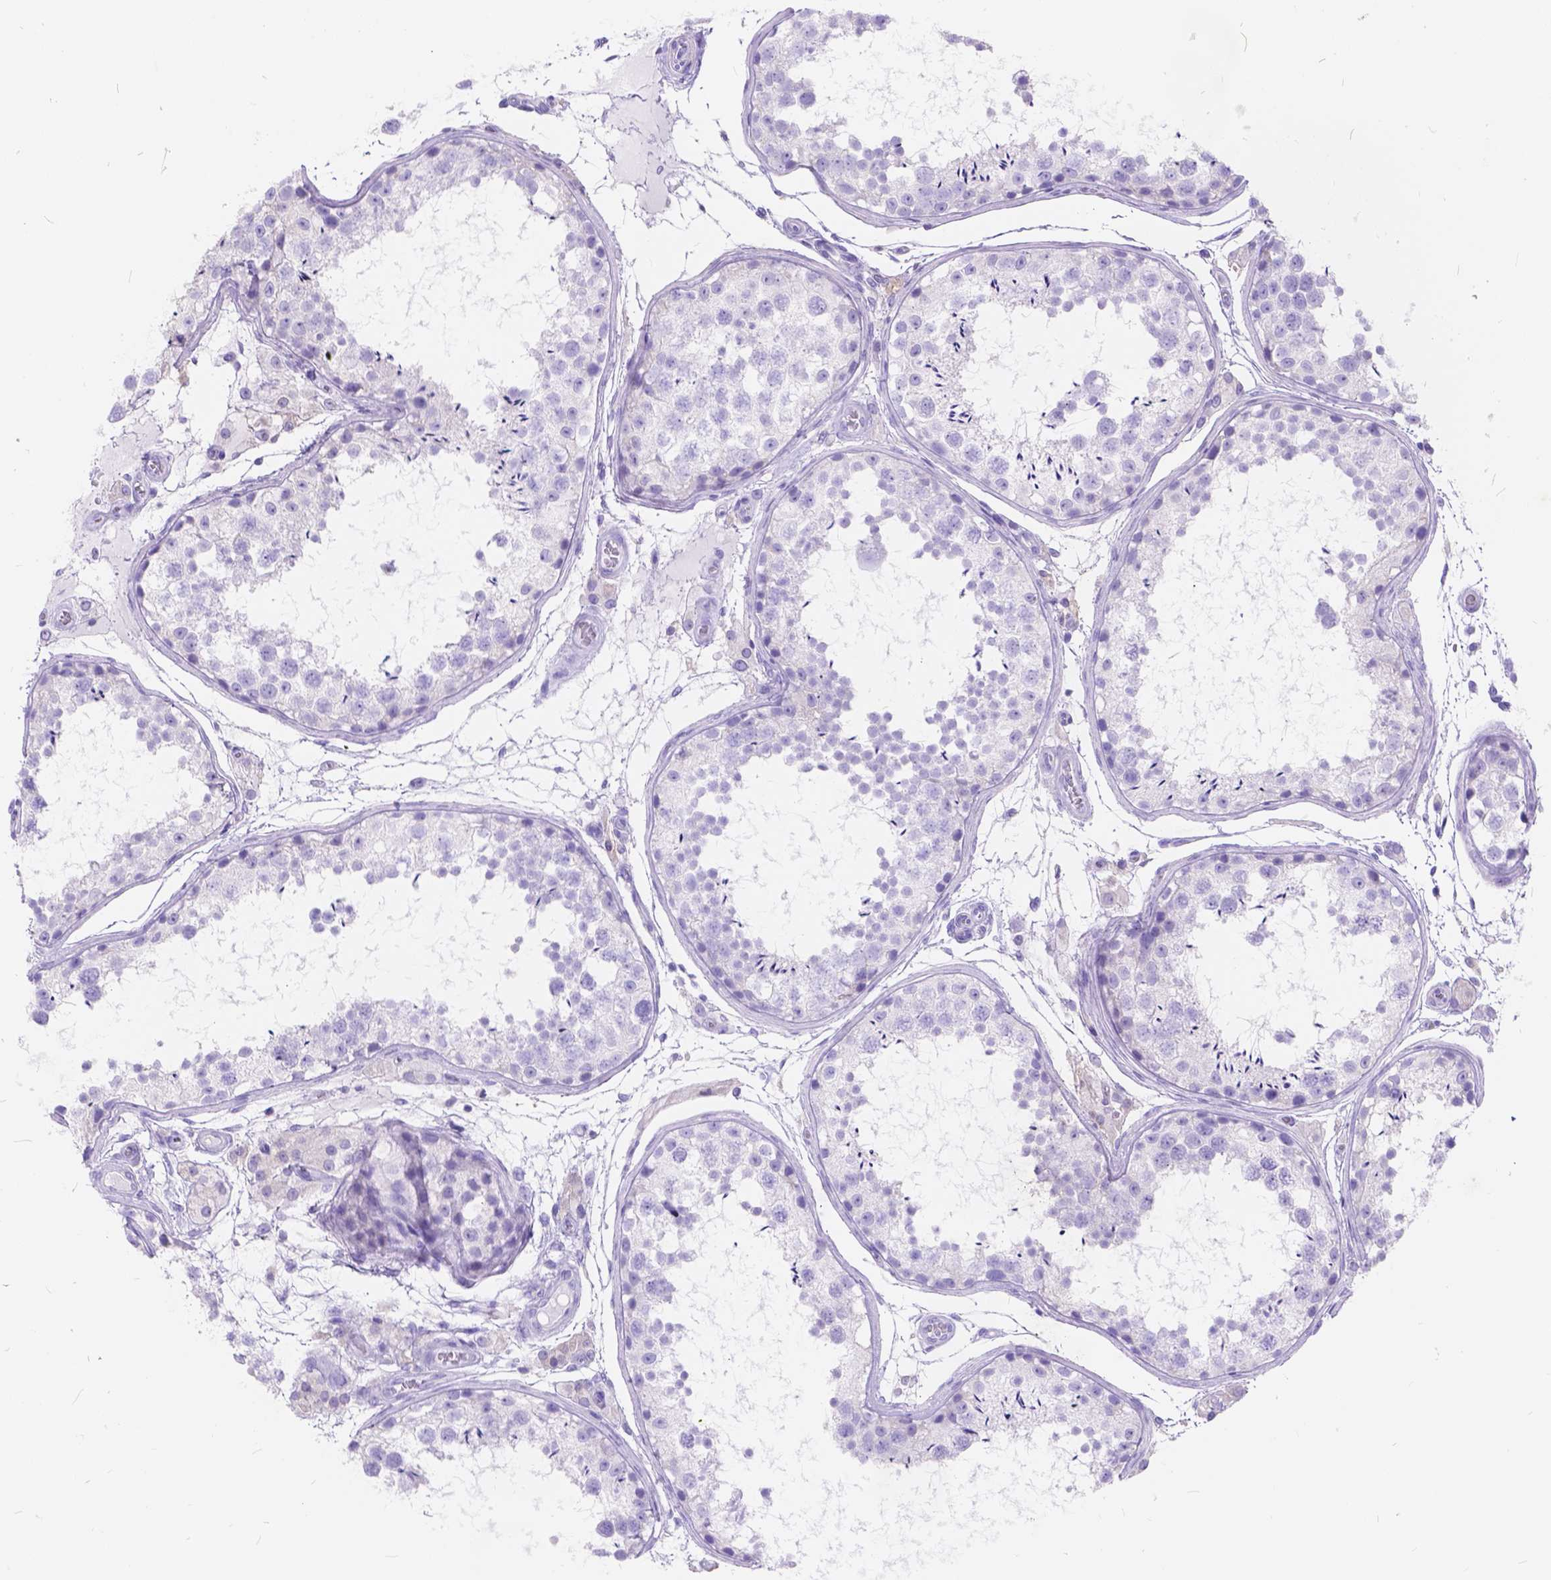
{"staining": {"intensity": "negative", "quantity": "none", "location": "none"}, "tissue": "testis", "cell_type": "Cells in seminiferous ducts", "image_type": "normal", "snomed": [{"axis": "morphology", "description": "Normal tissue, NOS"}, {"axis": "topography", "description": "Testis"}], "caption": "The photomicrograph shows no staining of cells in seminiferous ducts in benign testis.", "gene": "FOXL2", "patient": {"sex": "male", "age": 29}}